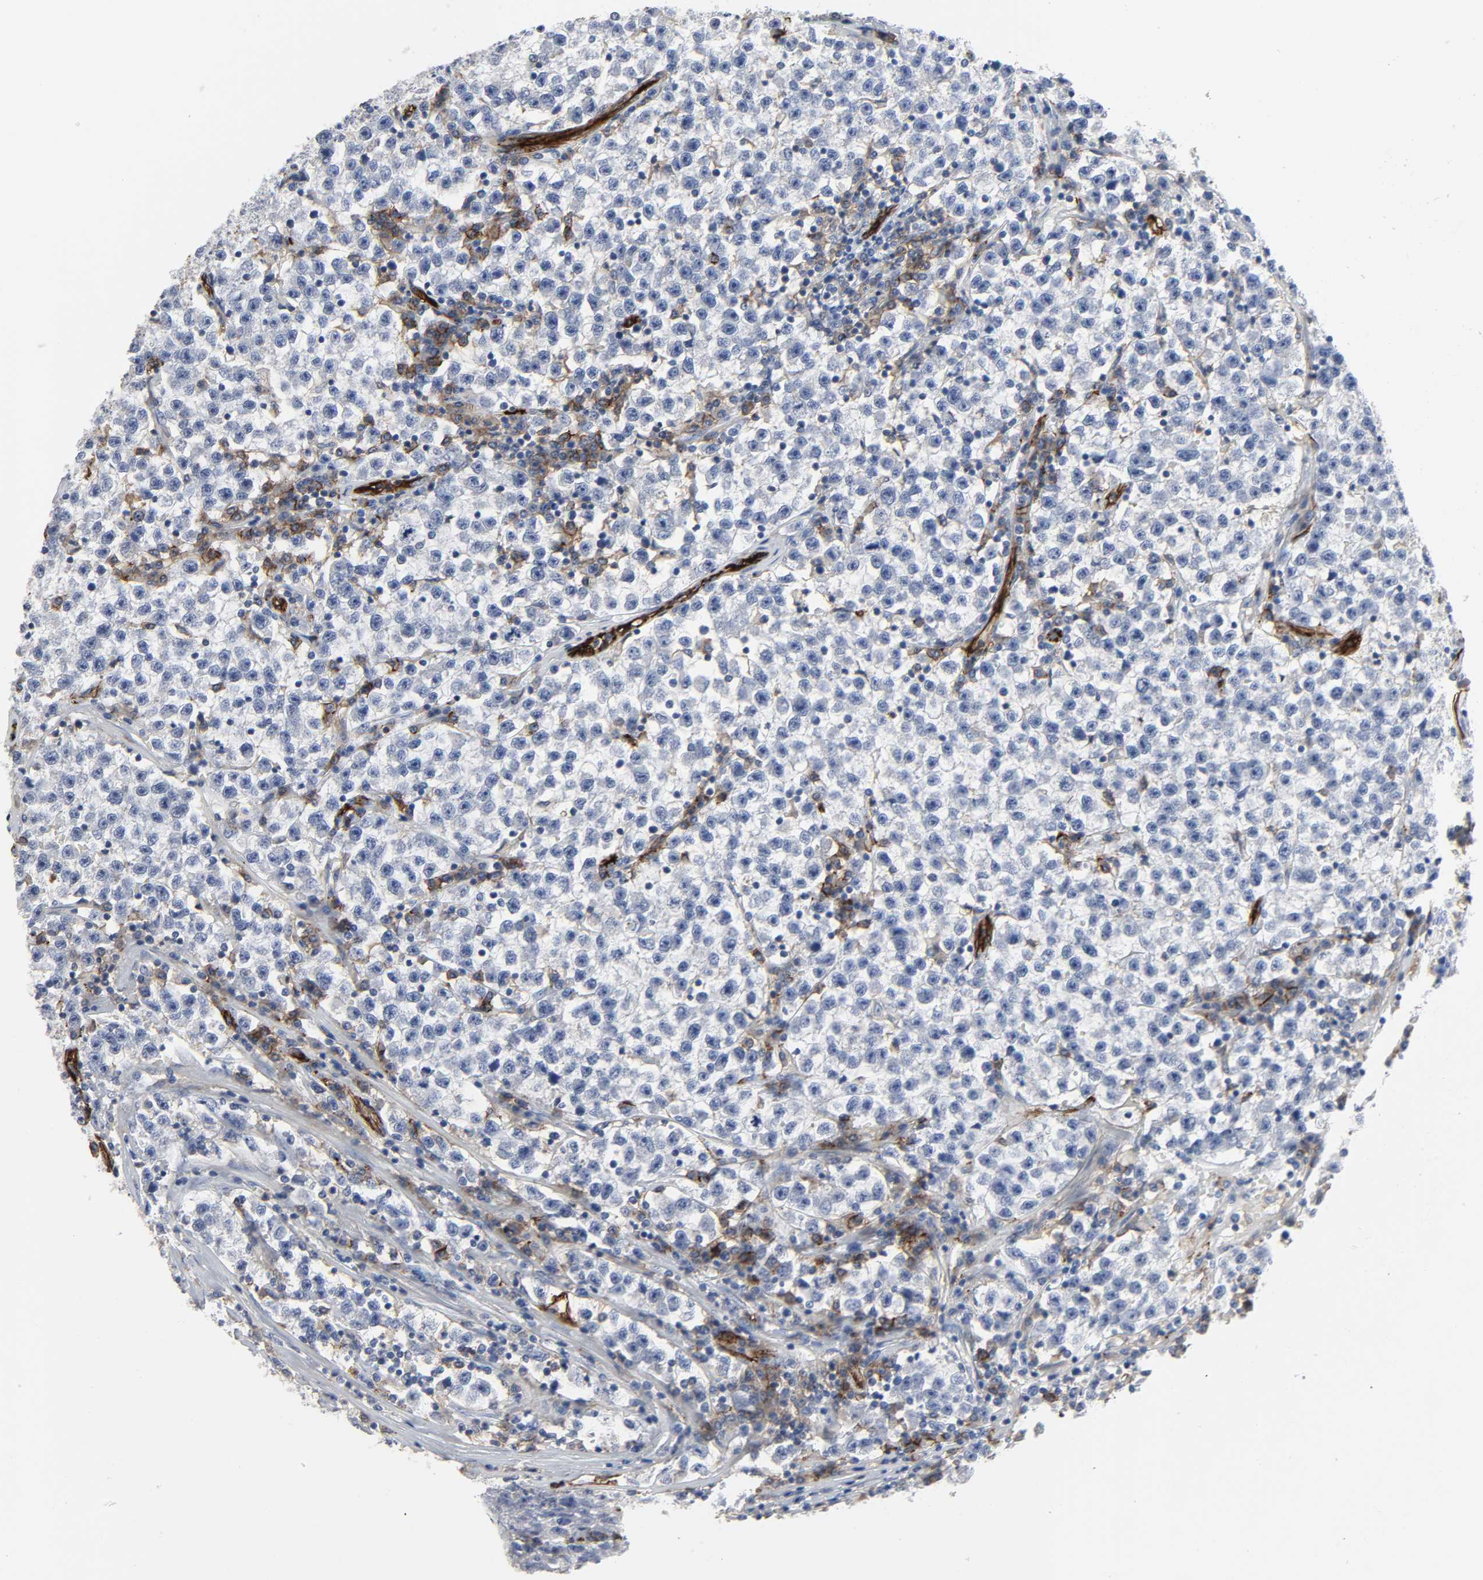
{"staining": {"intensity": "negative", "quantity": "none", "location": "none"}, "tissue": "testis cancer", "cell_type": "Tumor cells", "image_type": "cancer", "snomed": [{"axis": "morphology", "description": "Seminoma, NOS"}, {"axis": "topography", "description": "Testis"}], "caption": "The micrograph exhibits no staining of tumor cells in testis seminoma.", "gene": "PECAM1", "patient": {"sex": "male", "age": 22}}